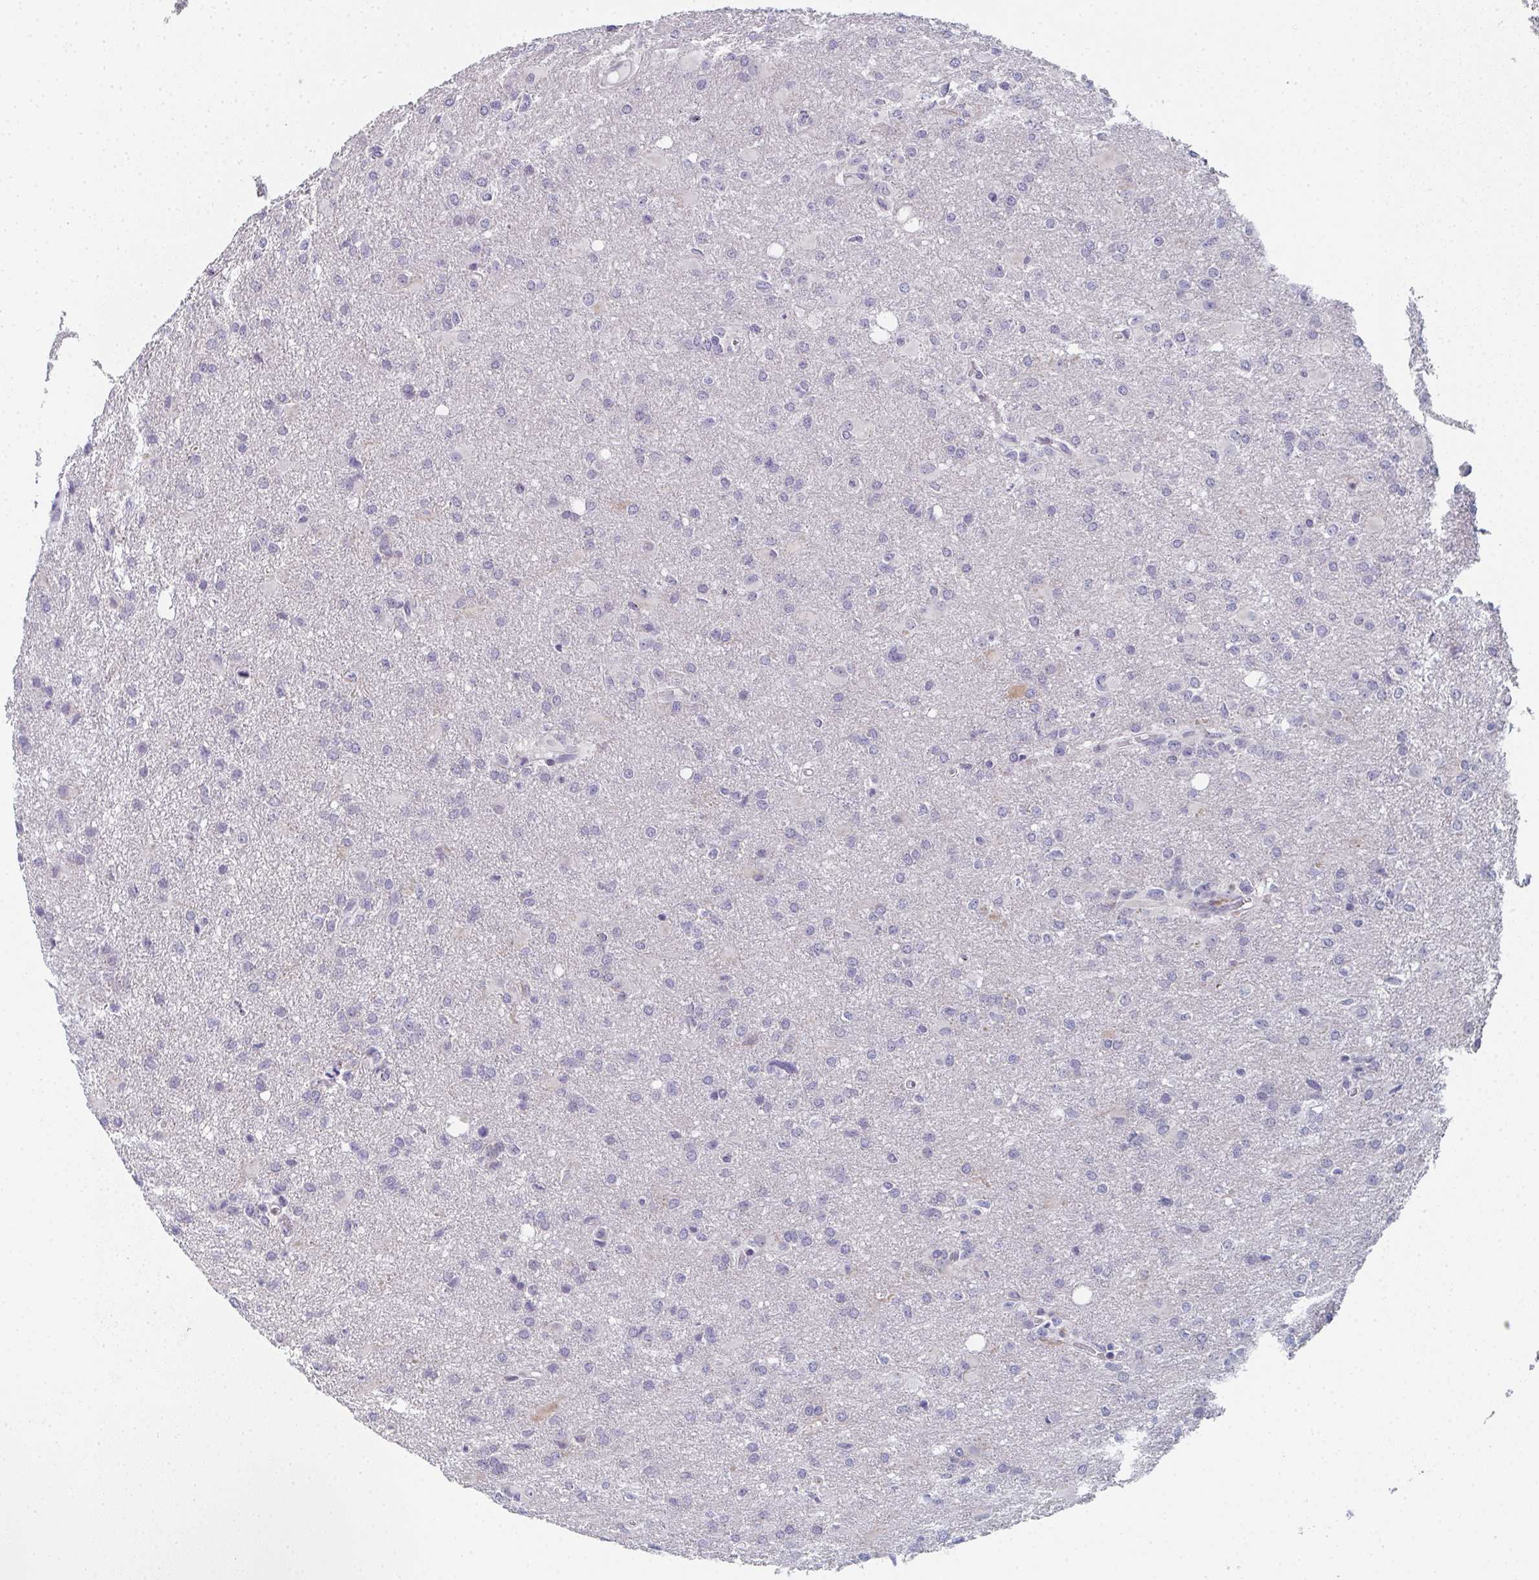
{"staining": {"intensity": "negative", "quantity": "none", "location": "none"}, "tissue": "glioma", "cell_type": "Tumor cells", "image_type": "cancer", "snomed": [{"axis": "morphology", "description": "Glioma, malignant, High grade"}, {"axis": "topography", "description": "Brain"}], "caption": "Micrograph shows no protein staining in tumor cells of malignant glioma (high-grade) tissue. Brightfield microscopy of immunohistochemistry stained with DAB (brown) and hematoxylin (blue), captured at high magnification.", "gene": "PYCR3", "patient": {"sex": "male", "age": 68}}